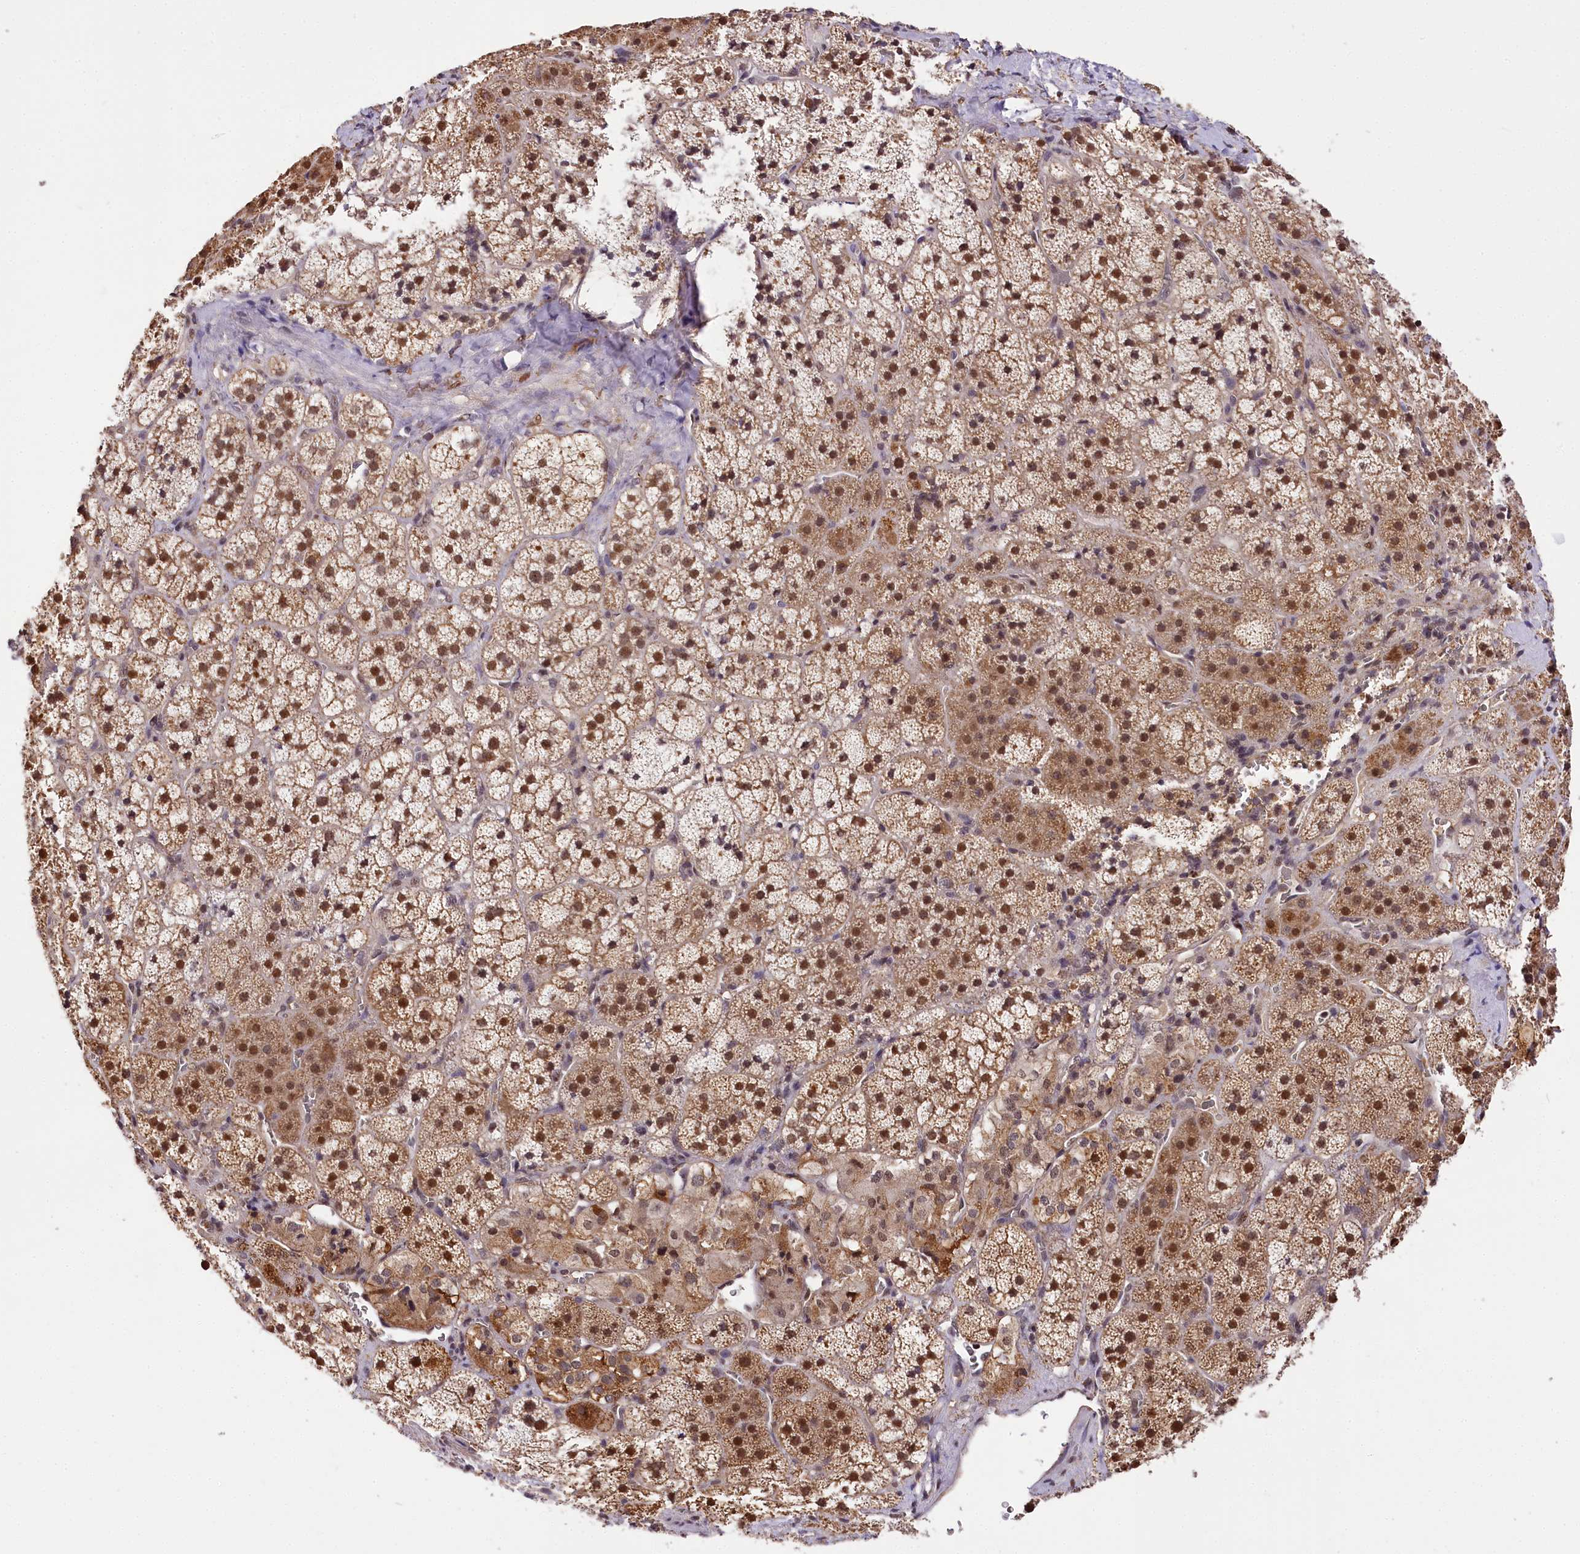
{"staining": {"intensity": "strong", "quantity": ">75%", "location": "nuclear"}, "tissue": "adrenal gland", "cell_type": "Glandular cells", "image_type": "normal", "snomed": [{"axis": "morphology", "description": "Normal tissue, NOS"}, {"axis": "topography", "description": "Adrenal gland"}], "caption": "This photomicrograph displays immunohistochemistry (IHC) staining of normal human adrenal gland, with high strong nuclear staining in approximately >75% of glandular cells.", "gene": "GNL3L", "patient": {"sex": "female", "age": 44}}